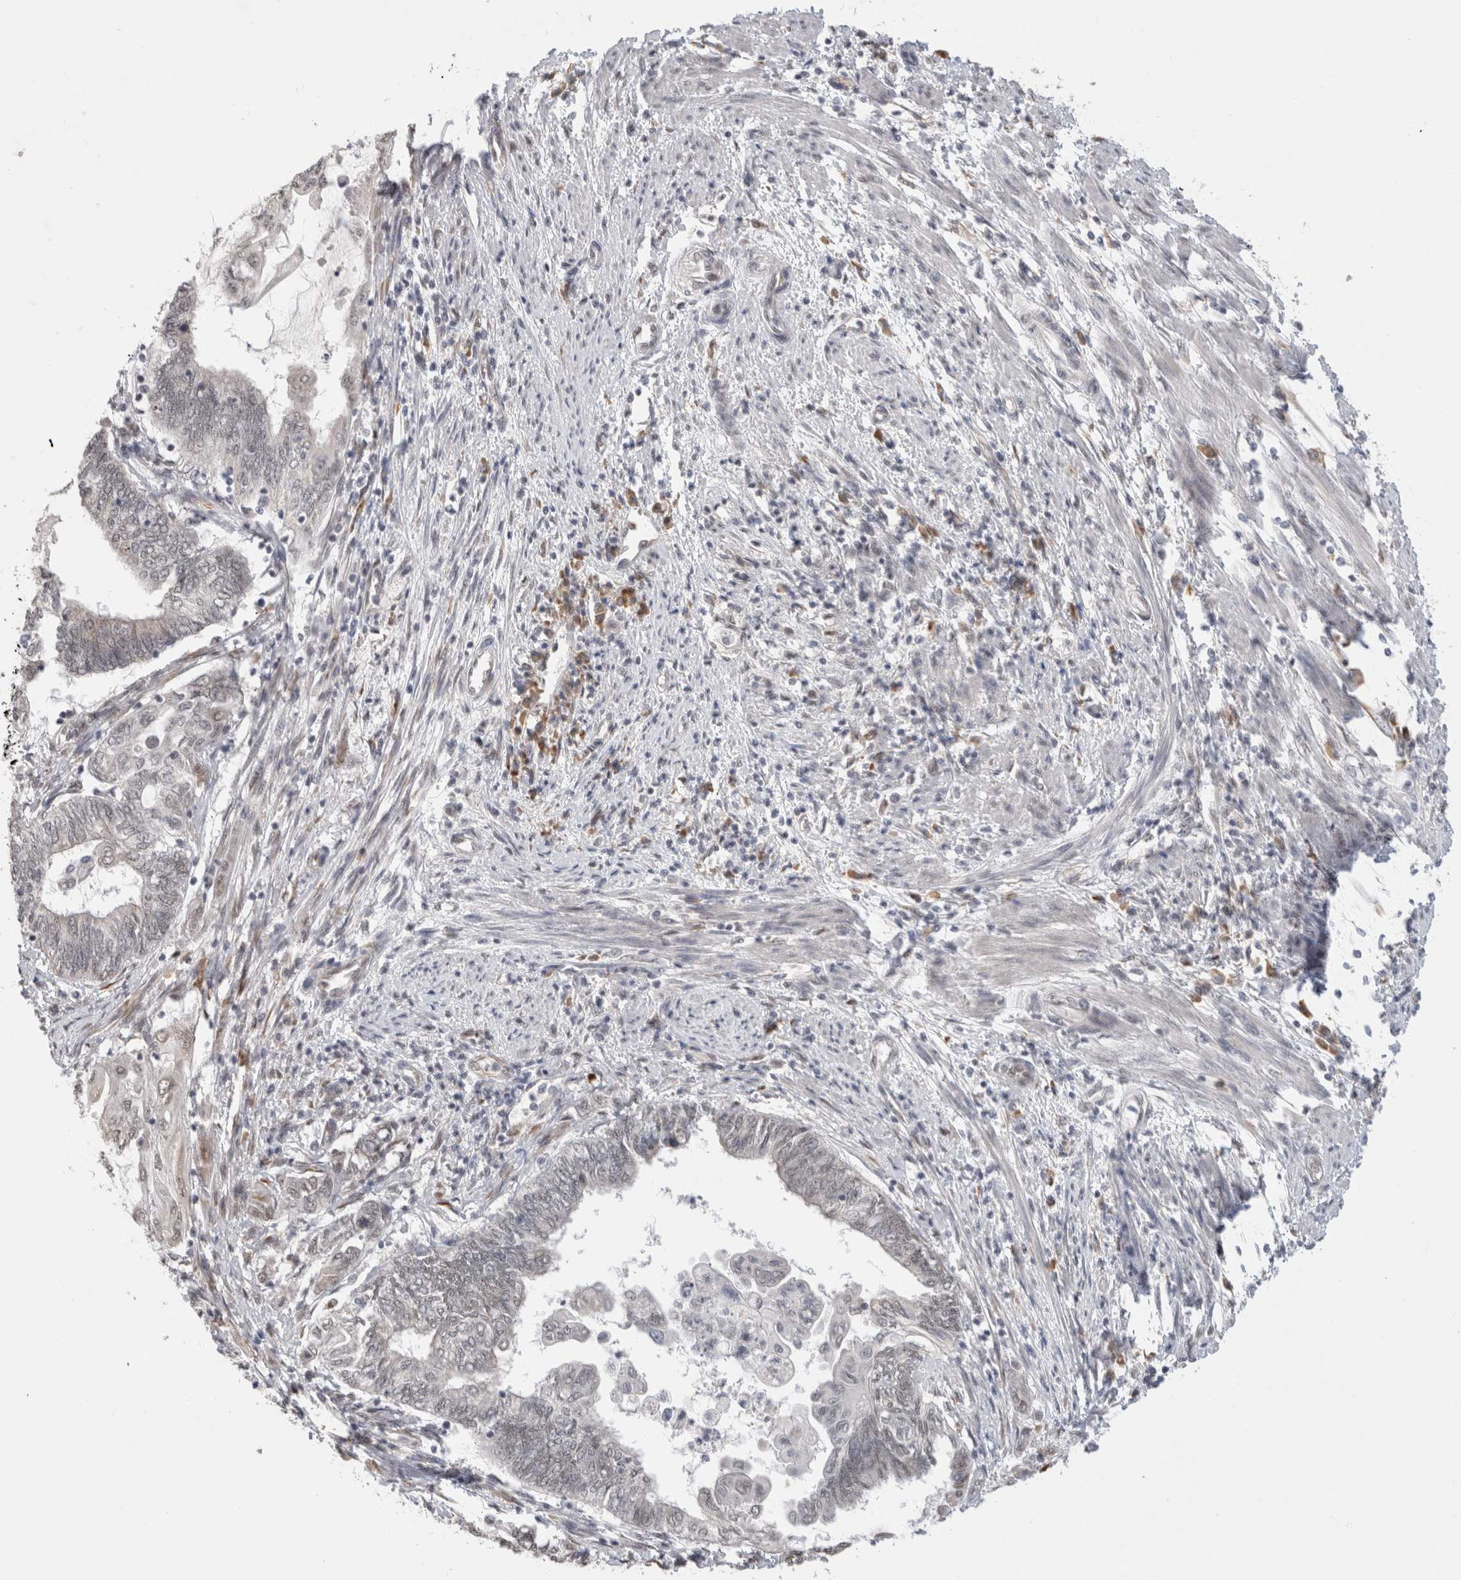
{"staining": {"intensity": "weak", "quantity": "<25%", "location": "cytoplasmic/membranous,nuclear"}, "tissue": "endometrial cancer", "cell_type": "Tumor cells", "image_type": "cancer", "snomed": [{"axis": "morphology", "description": "Adenocarcinoma, NOS"}, {"axis": "topography", "description": "Uterus"}, {"axis": "topography", "description": "Endometrium"}], "caption": "High power microscopy micrograph of an IHC photomicrograph of endometrial cancer, revealing no significant positivity in tumor cells.", "gene": "HDLBP", "patient": {"sex": "female", "age": 70}}